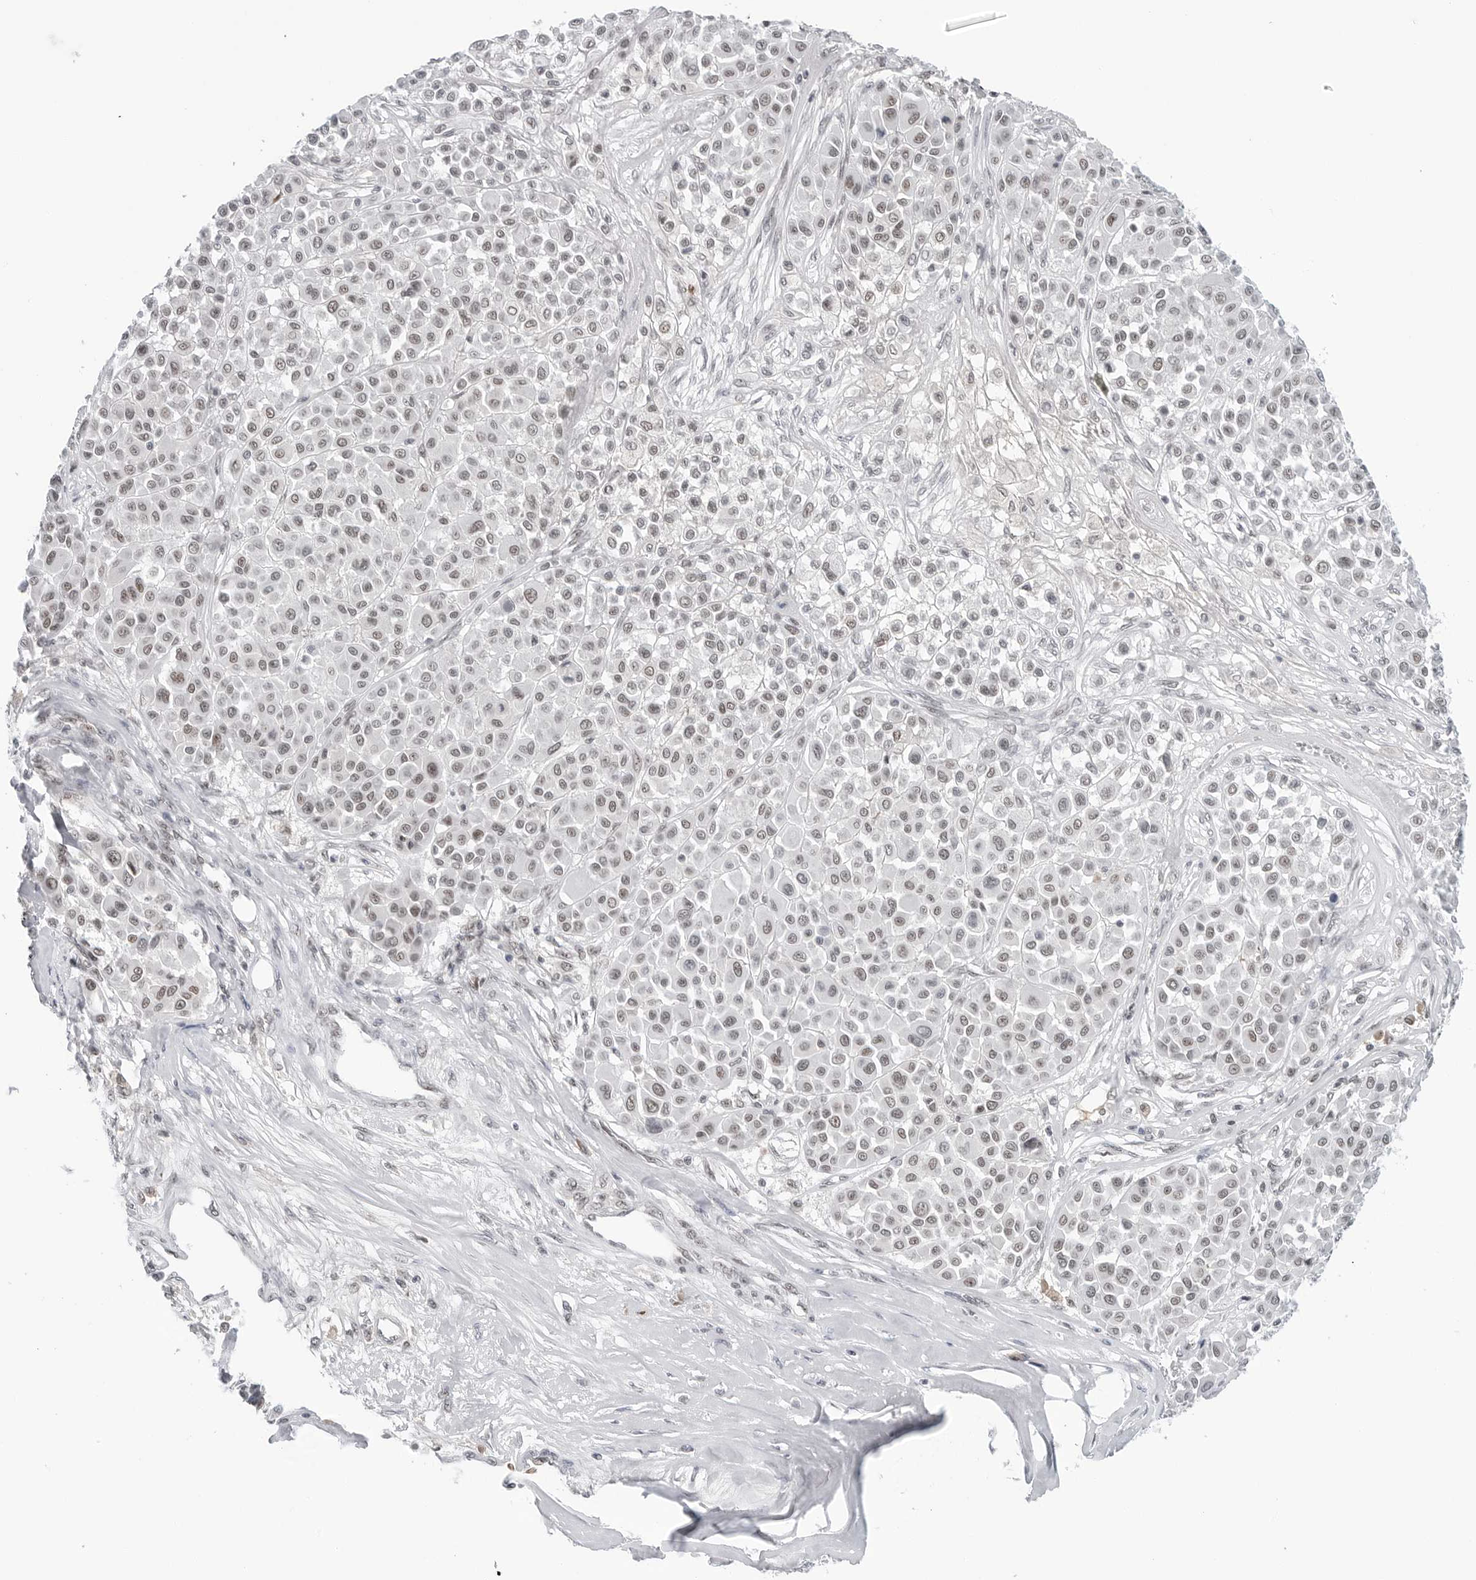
{"staining": {"intensity": "weak", "quantity": "<25%", "location": "nuclear"}, "tissue": "melanoma", "cell_type": "Tumor cells", "image_type": "cancer", "snomed": [{"axis": "morphology", "description": "Malignant melanoma, Metastatic site"}, {"axis": "topography", "description": "Soft tissue"}], "caption": "This is an immunohistochemistry image of malignant melanoma (metastatic site). There is no positivity in tumor cells.", "gene": "WRAP53", "patient": {"sex": "male", "age": 41}}